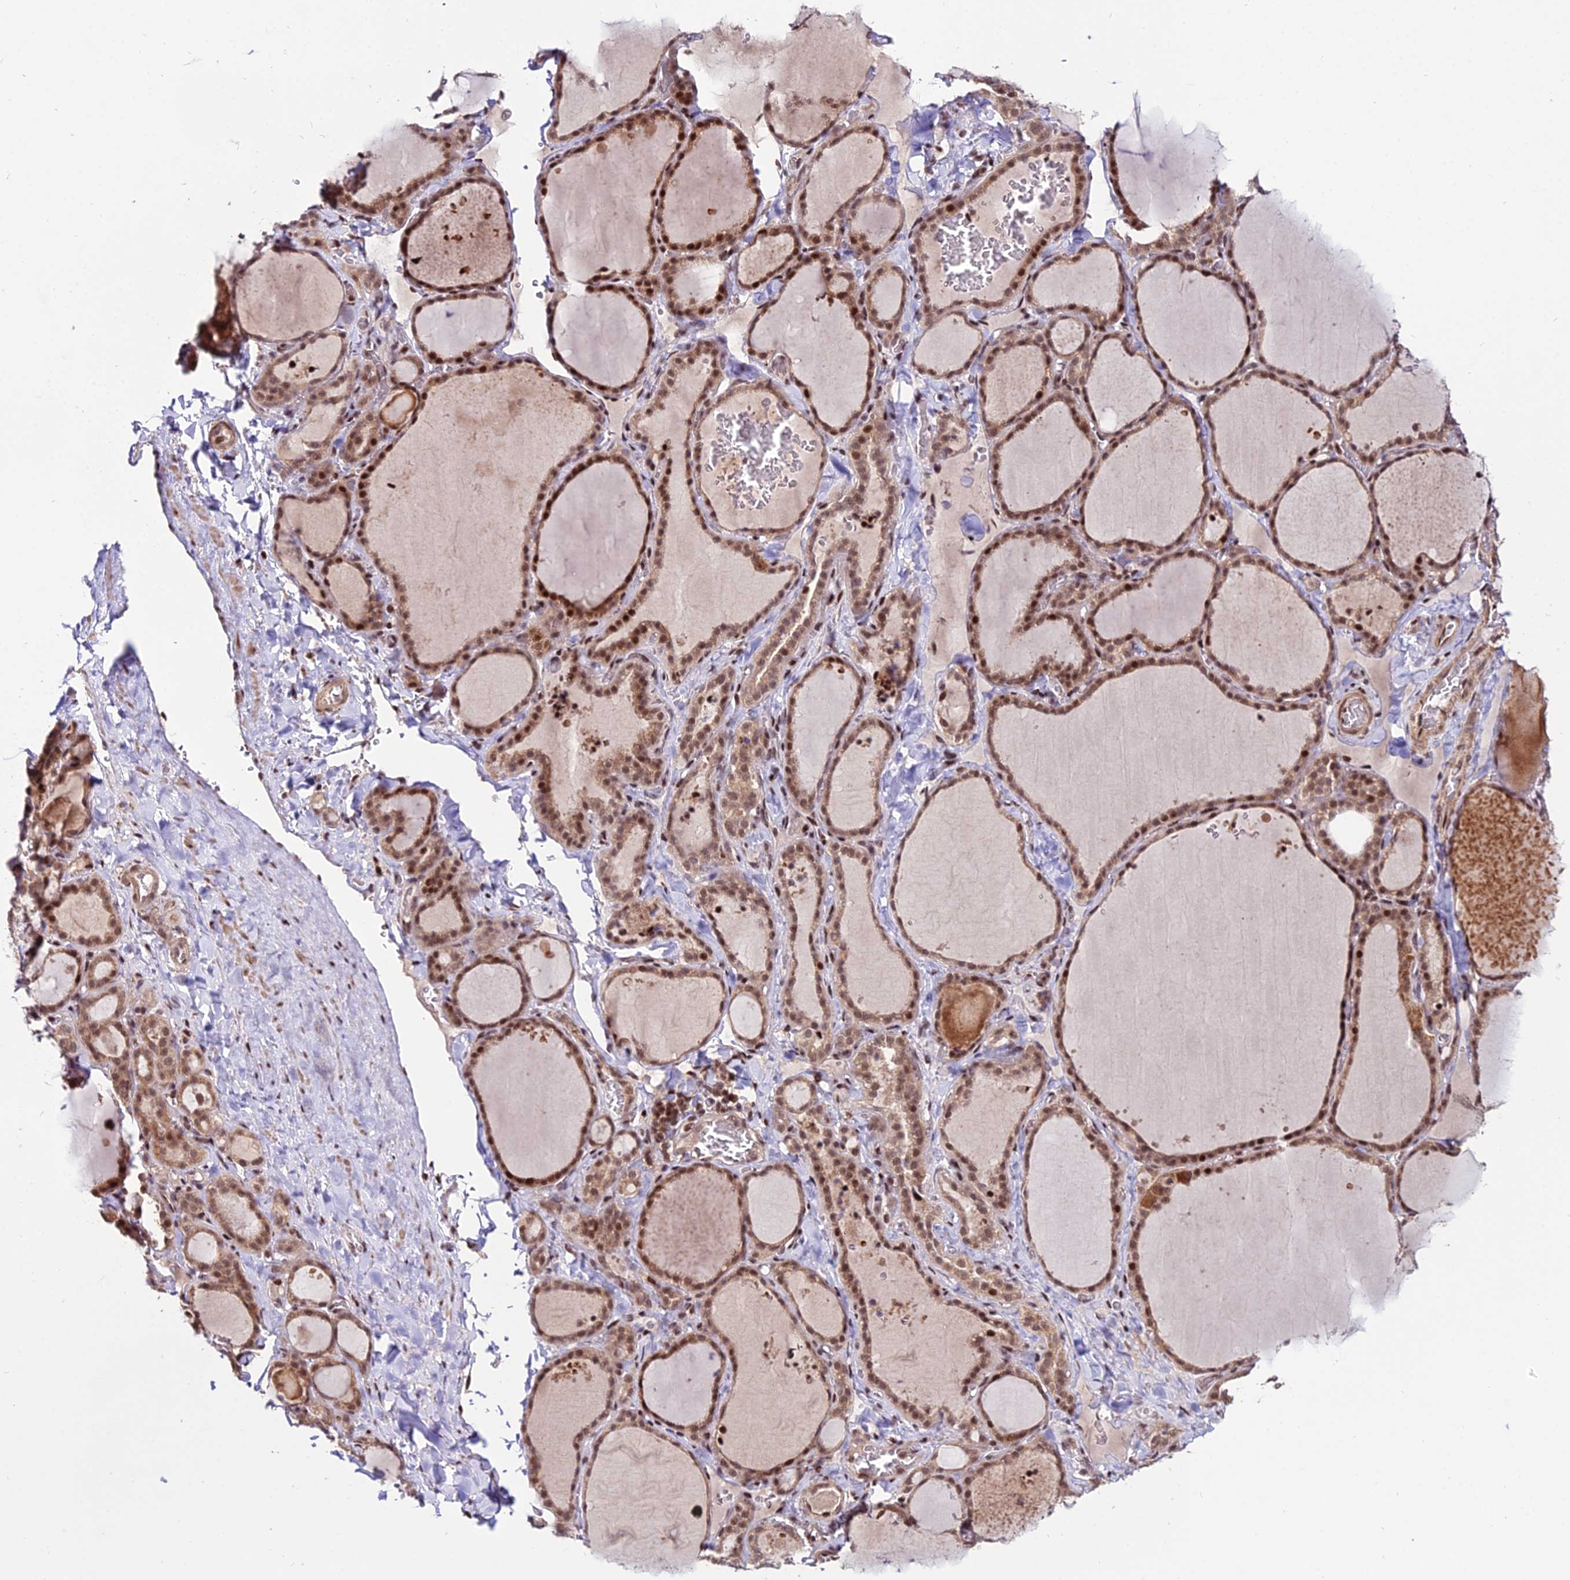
{"staining": {"intensity": "moderate", "quantity": ">75%", "location": "cytoplasmic/membranous,nuclear"}, "tissue": "thyroid gland", "cell_type": "Glandular cells", "image_type": "normal", "snomed": [{"axis": "morphology", "description": "Normal tissue, NOS"}, {"axis": "topography", "description": "Thyroid gland"}], "caption": "A photomicrograph of human thyroid gland stained for a protein exhibits moderate cytoplasmic/membranous,nuclear brown staining in glandular cells. (IHC, brightfield microscopy, high magnification).", "gene": "CIB3", "patient": {"sex": "female", "age": 22}}